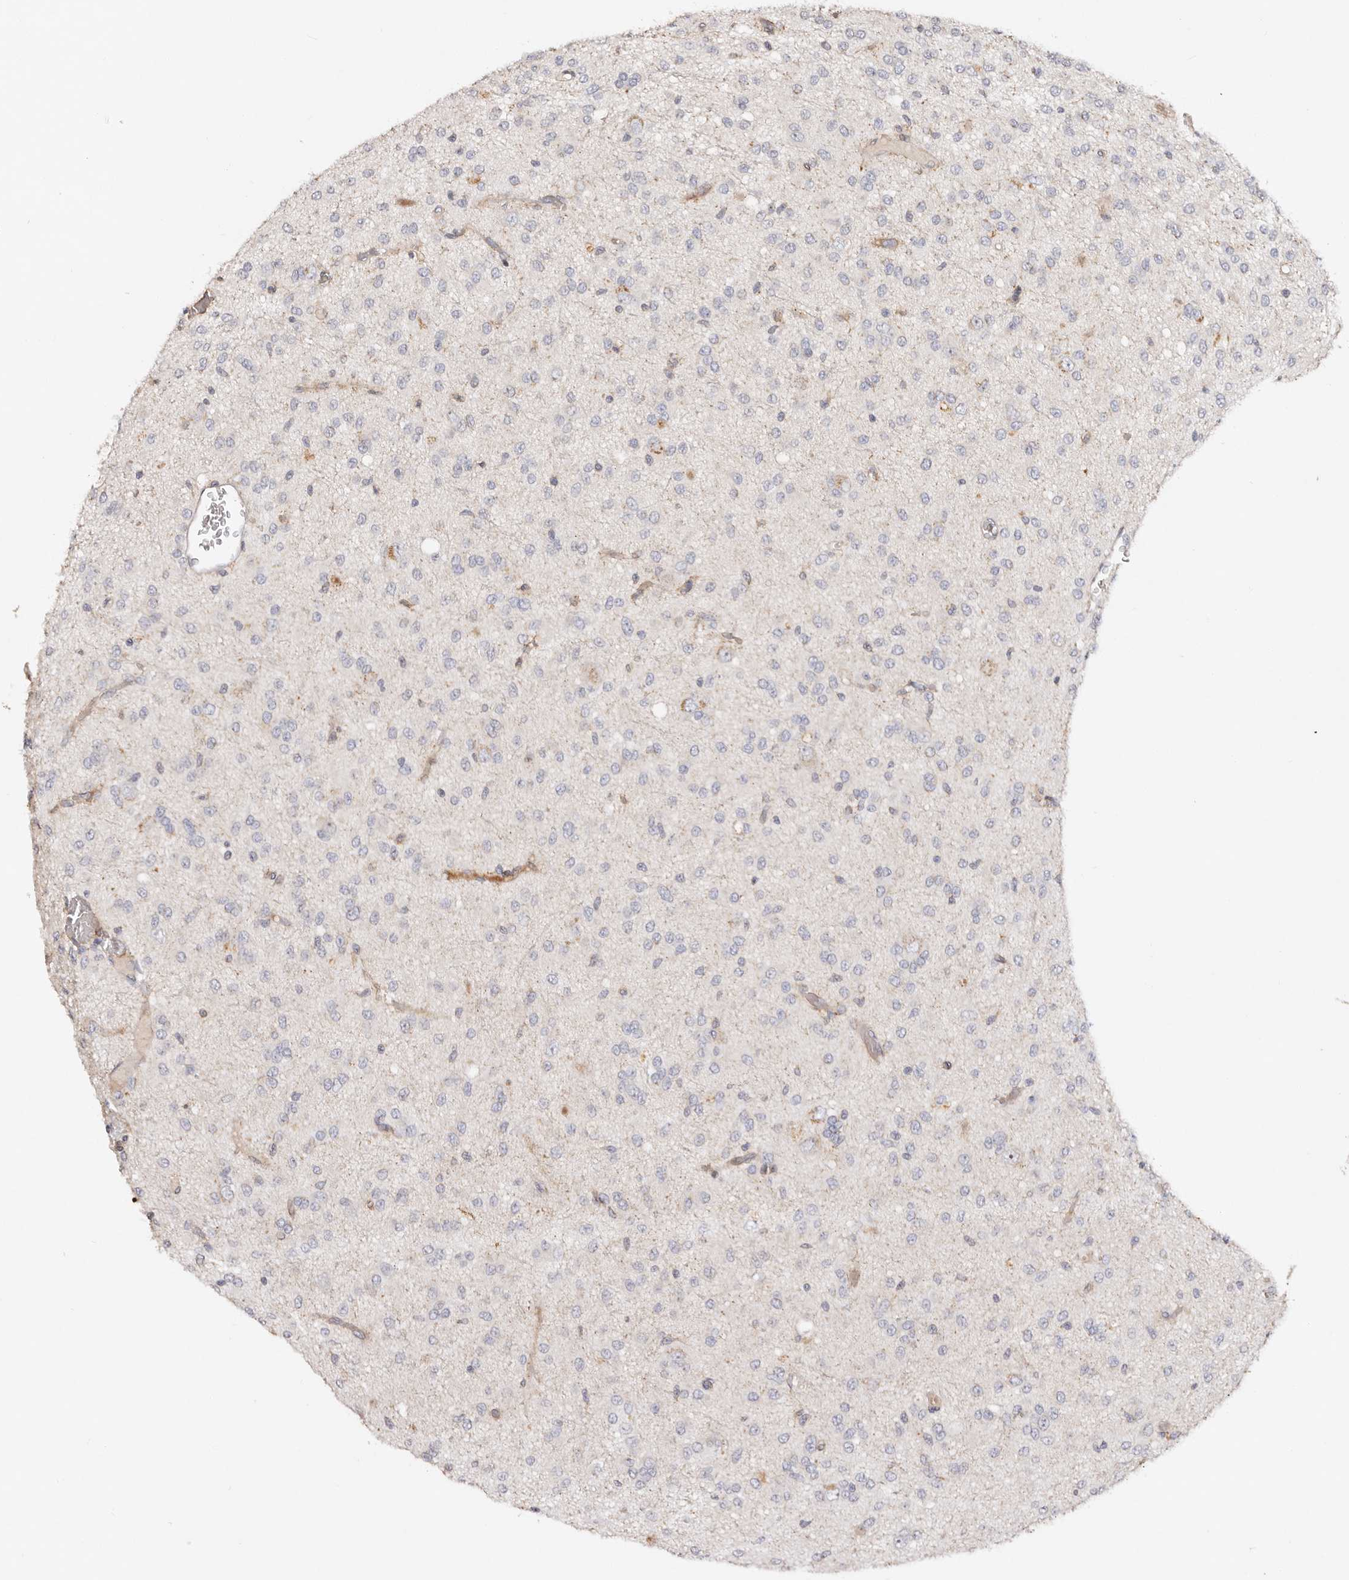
{"staining": {"intensity": "negative", "quantity": "none", "location": "none"}, "tissue": "glioma", "cell_type": "Tumor cells", "image_type": "cancer", "snomed": [{"axis": "morphology", "description": "Glioma, malignant, High grade"}, {"axis": "topography", "description": "Brain"}], "caption": "Tumor cells show no significant positivity in glioma. Nuclei are stained in blue.", "gene": "SERPINH1", "patient": {"sex": "female", "age": 59}}